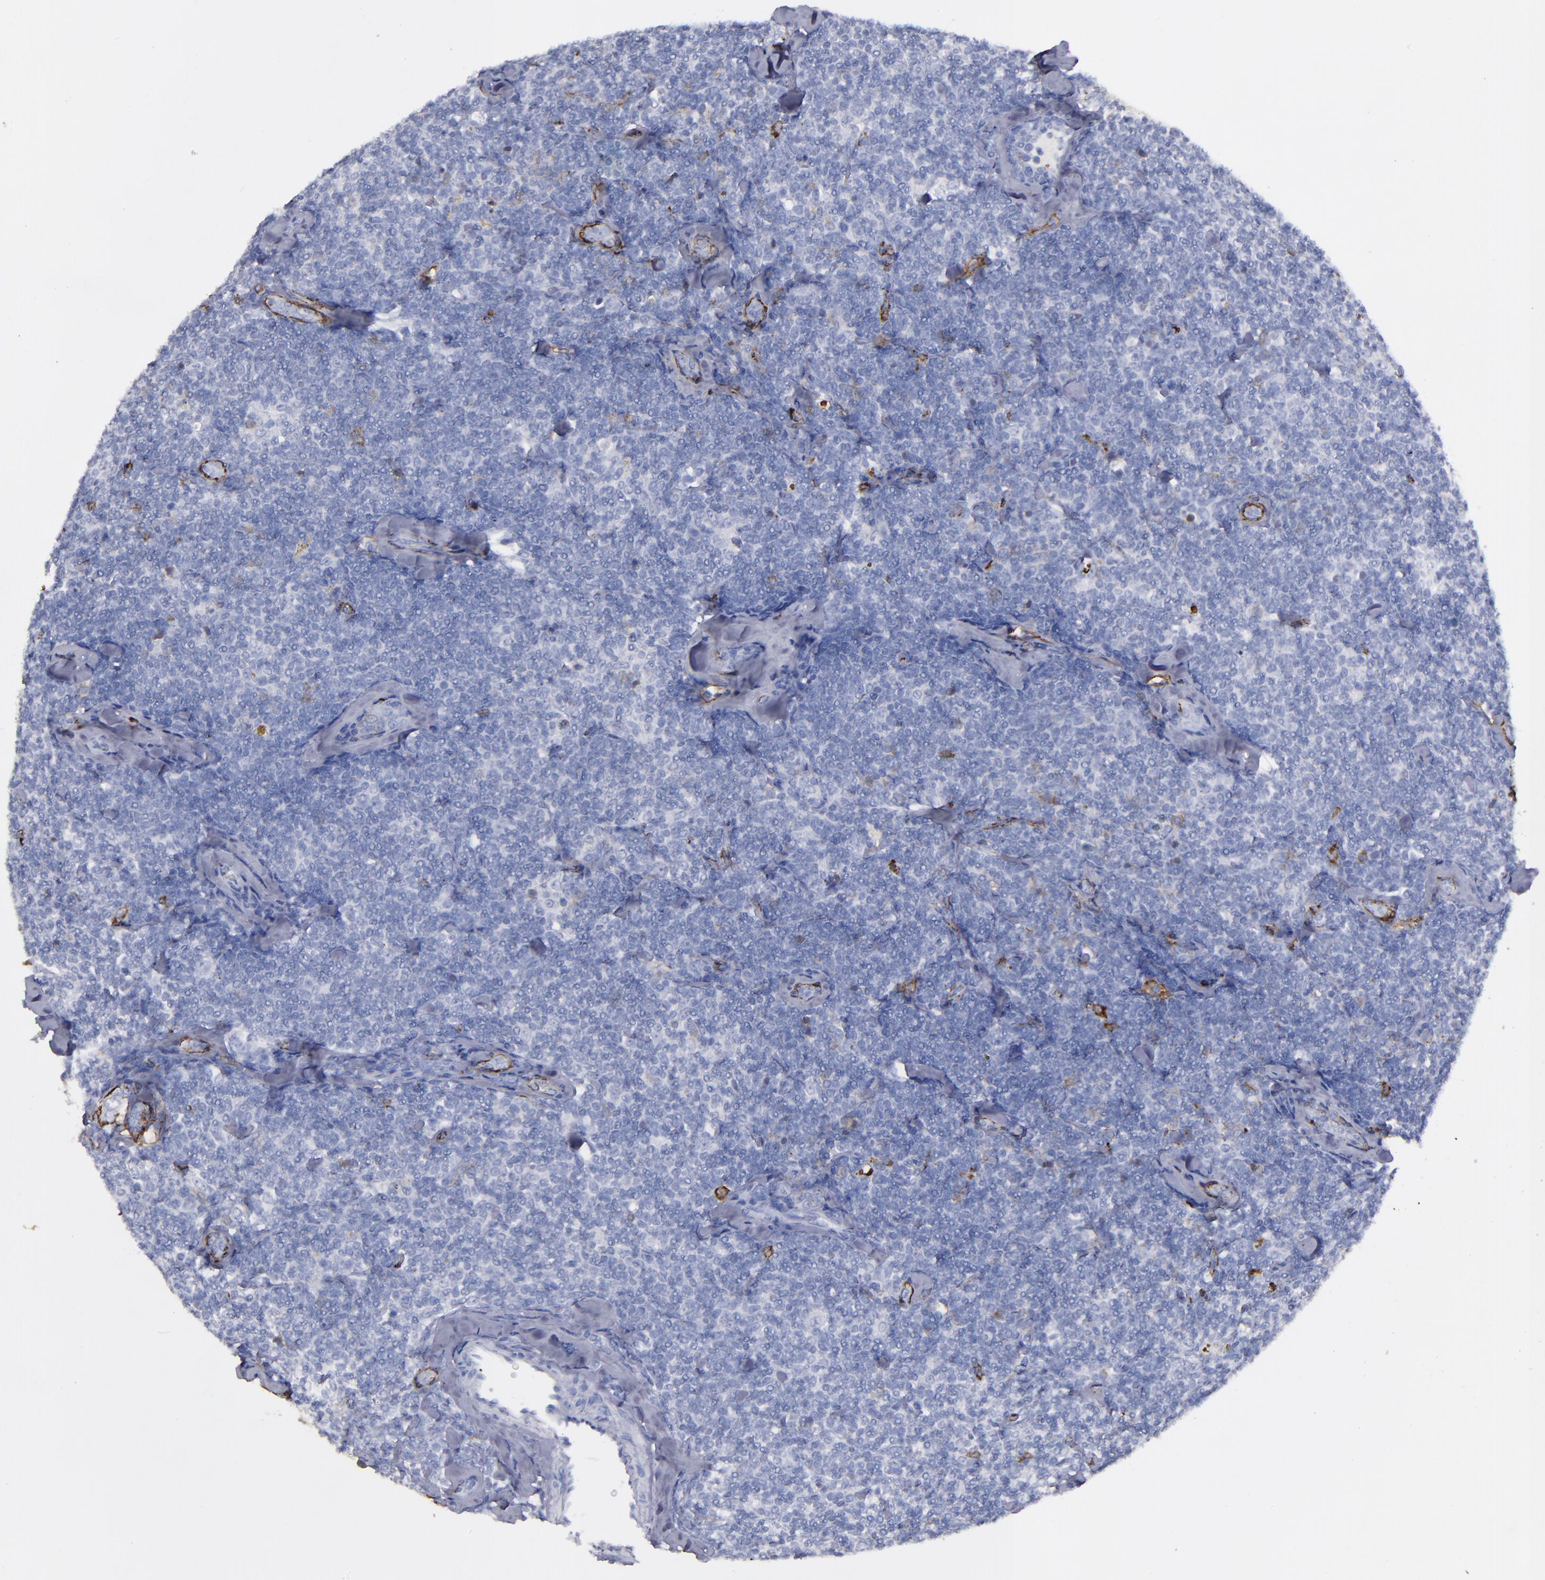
{"staining": {"intensity": "negative", "quantity": "none", "location": "none"}, "tissue": "lymphoma", "cell_type": "Tumor cells", "image_type": "cancer", "snomed": [{"axis": "morphology", "description": "Malignant lymphoma, non-Hodgkin's type, Low grade"}, {"axis": "topography", "description": "Lymph node"}], "caption": "Immunohistochemistry histopathology image of neoplastic tissue: lymphoma stained with DAB demonstrates no significant protein staining in tumor cells. Brightfield microscopy of immunohistochemistry (IHC) stained with DAB (brown) and hematoxylin (blue), captured at high magnification.", "gene": "CD36", "patient": {"sex": "female", "age": 56}}